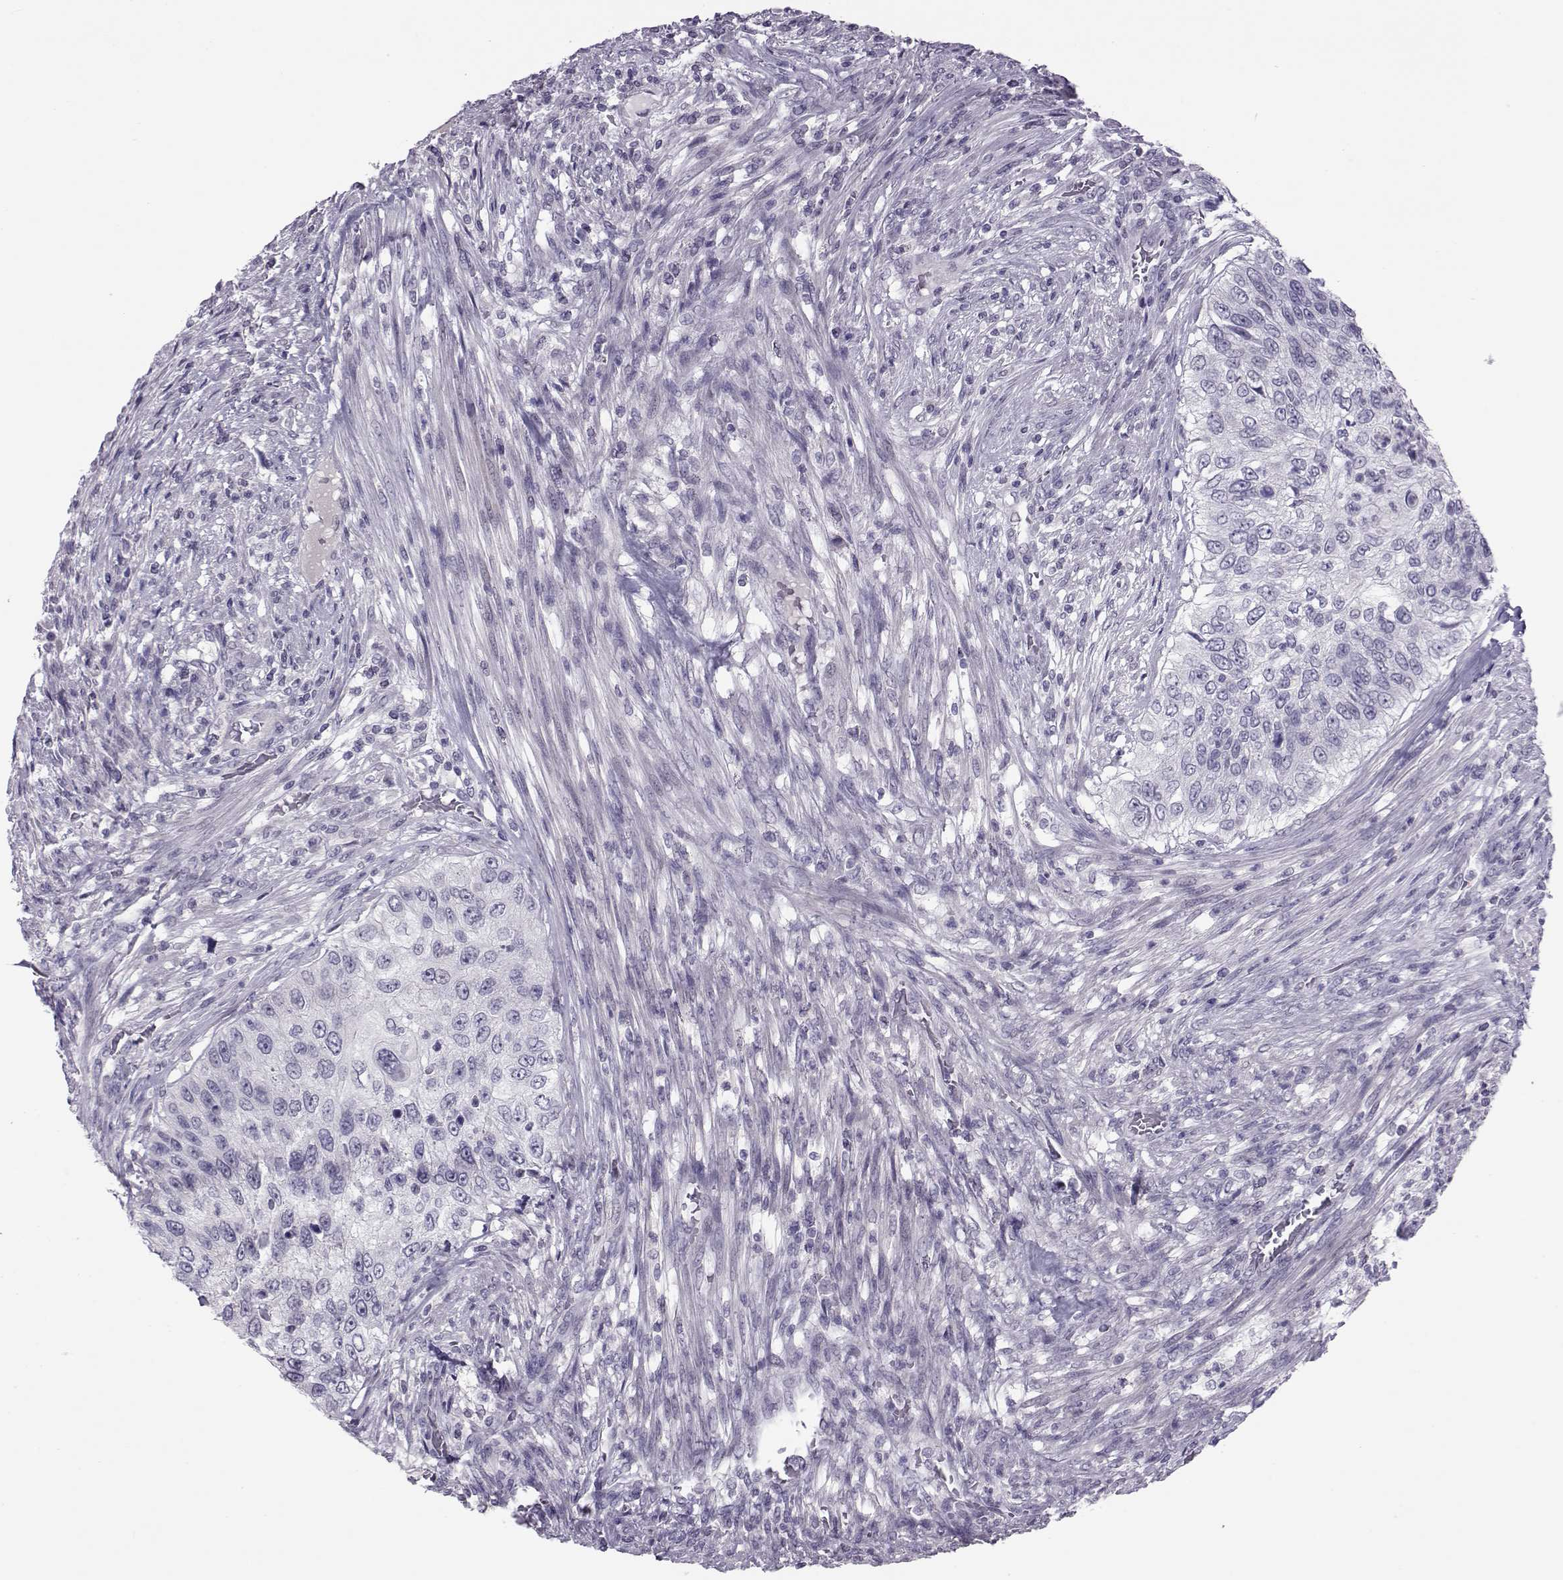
{"staining": {"intensity": "negative", "quantity": "none", "location": "none"}, "tissue": "urothelial cancer", "cell_type": "Tumor cells", "image_type": "cancer", "snomed": [{"axis": "morphology", "description": "Urothelial carcinoma, High grade"}, {"axis": "topography", "description": "Urinary bladder"}], "caption": "Protein analysis of high-grade urothelial carcinoma exhibits no significant positivity in tumor cells. (Brightfield microscopy of DAB (3,3'-diaminobenzidine) IHC at high magnification).", "gene": "ASRGL1", "patient": {"sex": "female", "age": 60}}